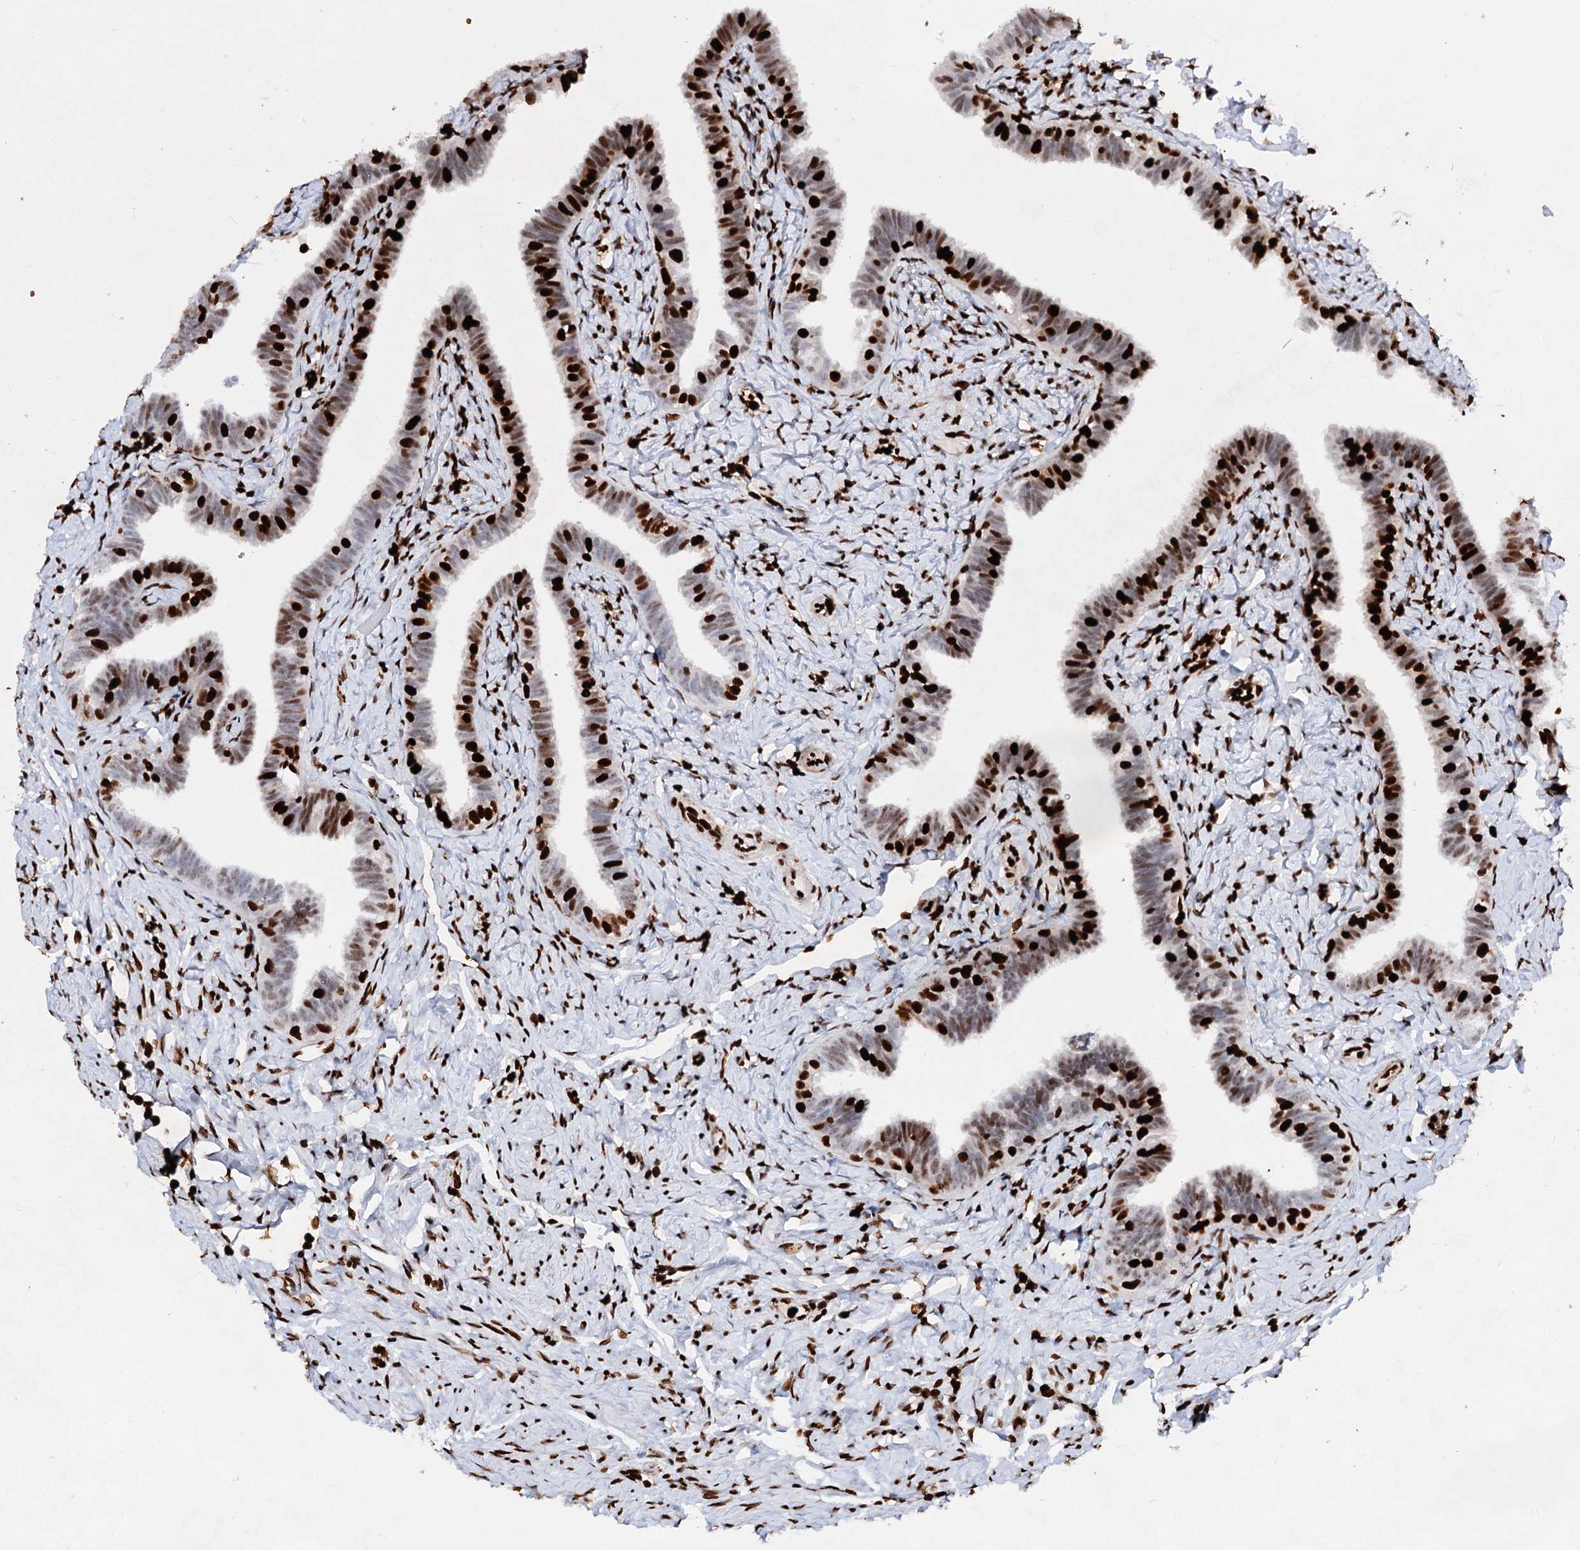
{"staining": {"intensity": "strong", "quantity": ">75%", "location": "nuclear"}, "tissue": "fallopian tube", "cell_type": "Glandular cells", "image_type": "normal", "snomed": [{"axis": "morphology", "description": "Normal tissue, NOS"}, {"axis": "topography", "description": "Fallopian tube"}], "caption": "Fallopian tube stained with DAB immunohistochemistry reveals high levels of strong nuclear positivity in about >75% of glandular cells. The staining is performed using DAB brown chromogen to label protein expression. The nuclei are counter-stained blue using hematoxylin.", "gene": "HMGB2", "patient": {"sex": "female", "age": 39}}